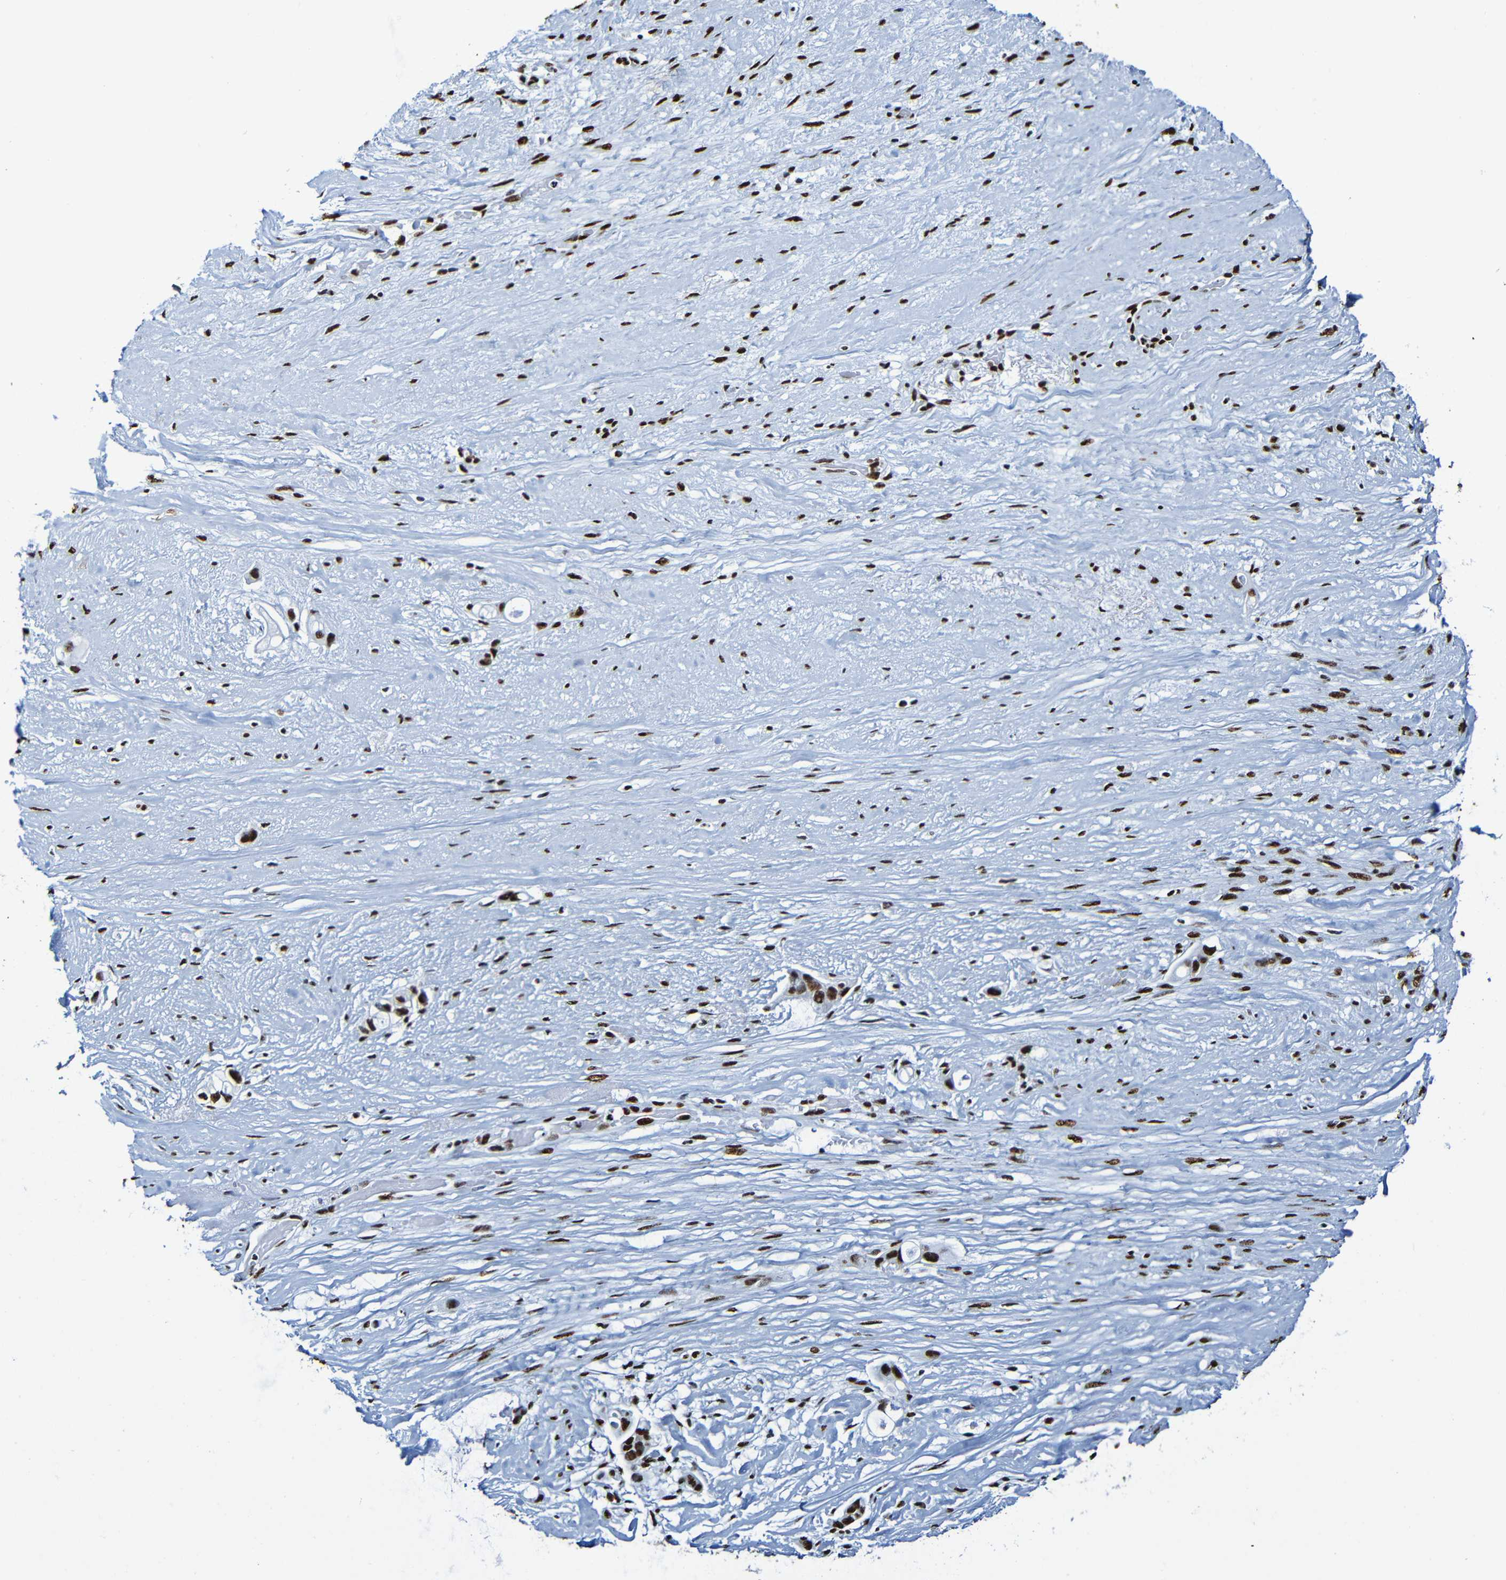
{"staining": {"intensity": "strong", "quantity": ">75%", "location": "nuclear"}, "tissue": "liver cancer", "cell_type": "Tumor cells", "image_type": "cancer", "snomed": [{"axis": "morphology", "description": "Cholangiocarcinoma"}, {"axis": "topography", "description": "Liver"}], "caption": "Immunohistochemistry (IHC) (DAB (3,3'-diaminobenzidine)) staining of cholangiocarcinoma (liver) reveals strong nuclear protein positivity in approximately >75% of tumor cells.", "gene": "SRSF3", "patient": {"sex": "female", "age": 65}}